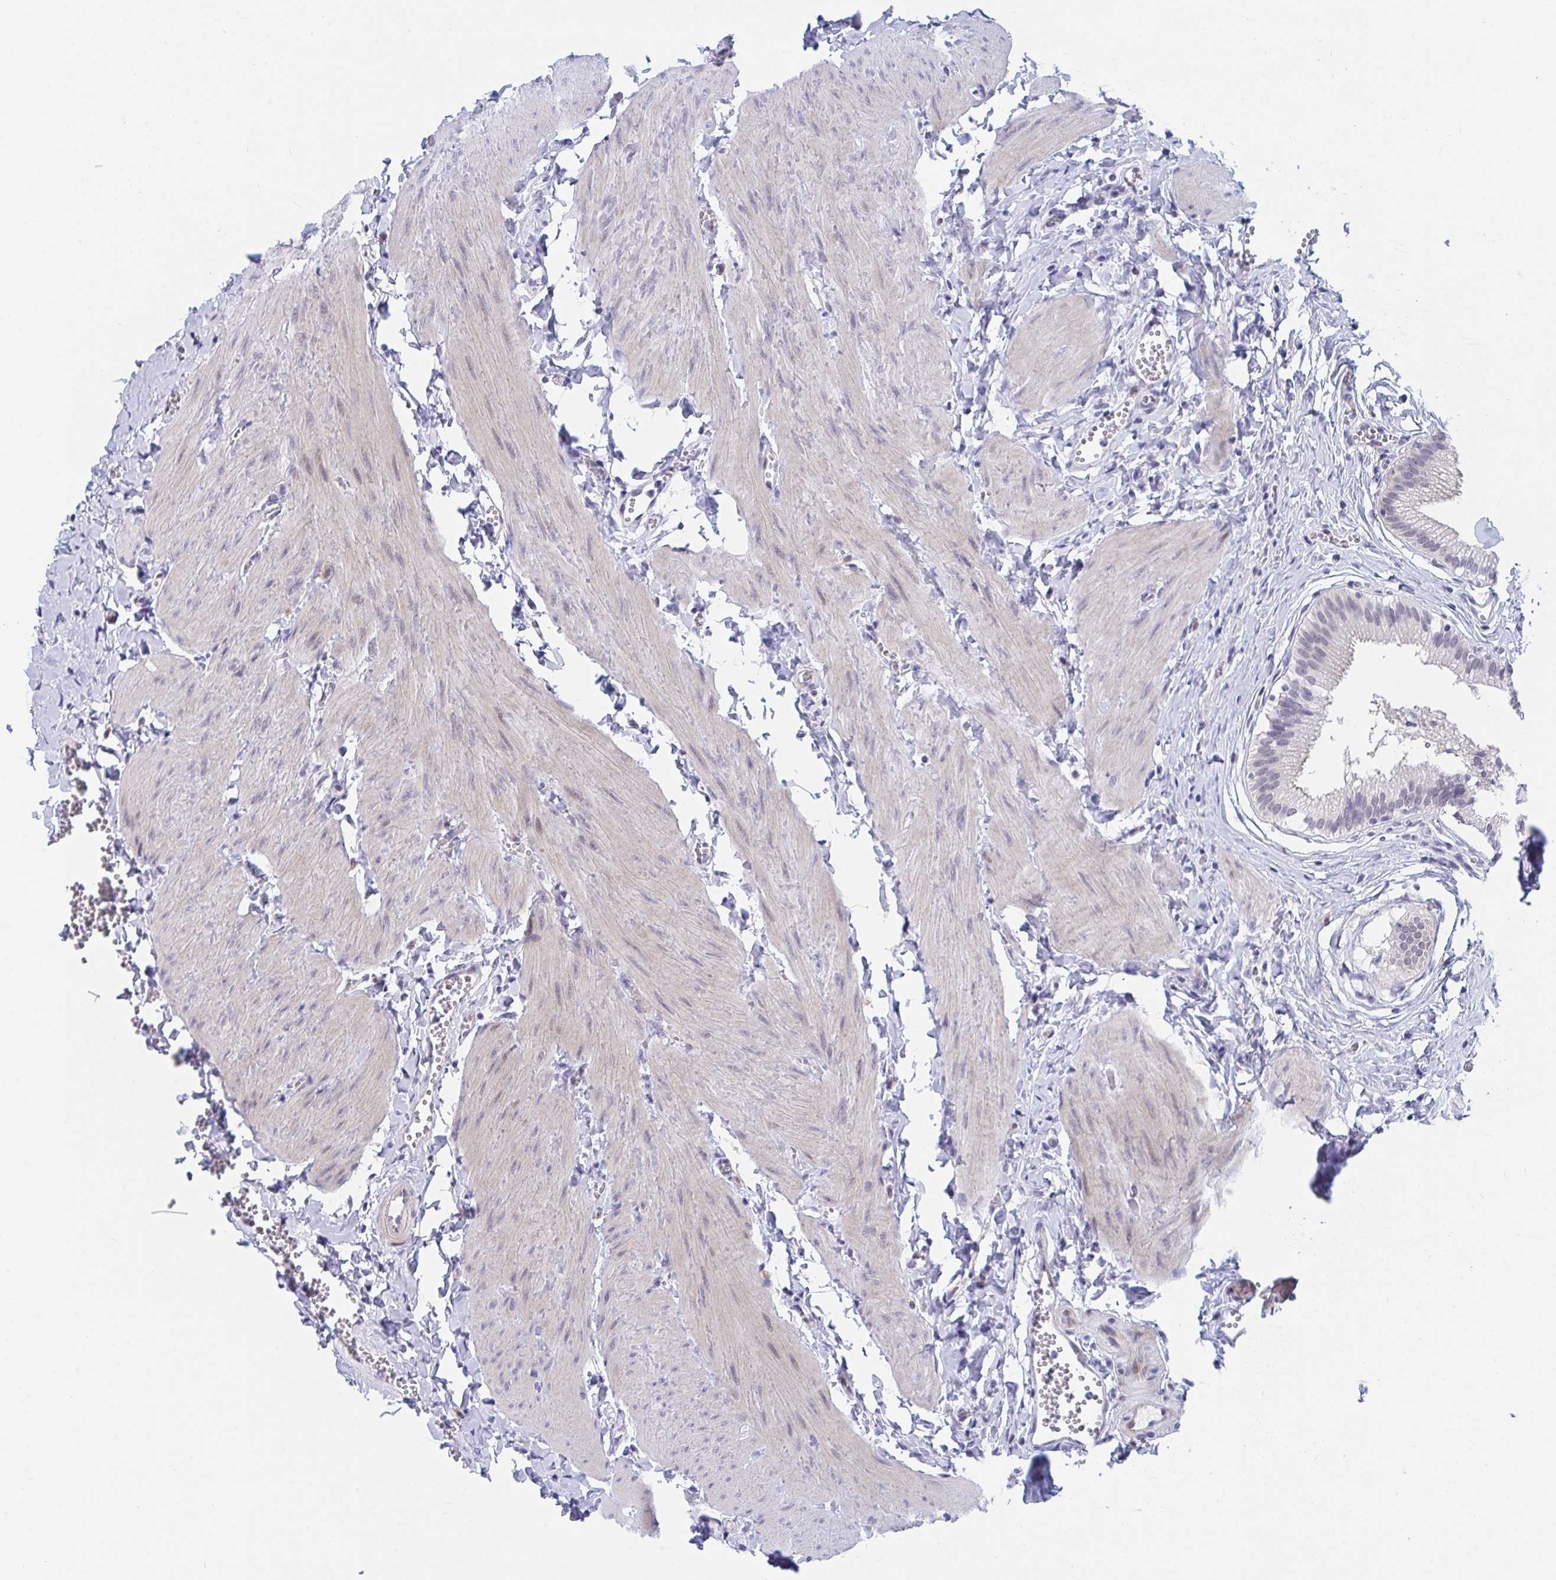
{"staining": {"intensity": "negative", "quantity": "none", "location": "none"}, "tissue": "gallbladder", "cell_type": "Glandular cells", "image_type": "normal", "snomed": [{"axis": "morphology", "description": "Normal tissue, NOS"}, {"axis": "topography", "description": "Gallbladder"}], "caption": "The immunohistochemistry image has no significant staining in glandular cells of gallbladder. (Stains: DAB IHC with hematoxylin counter stain, Microscopy: brightfield microscopy at high magnification).", "gene": "DAOA", "patient": {"sex": "male", "age": 17}}